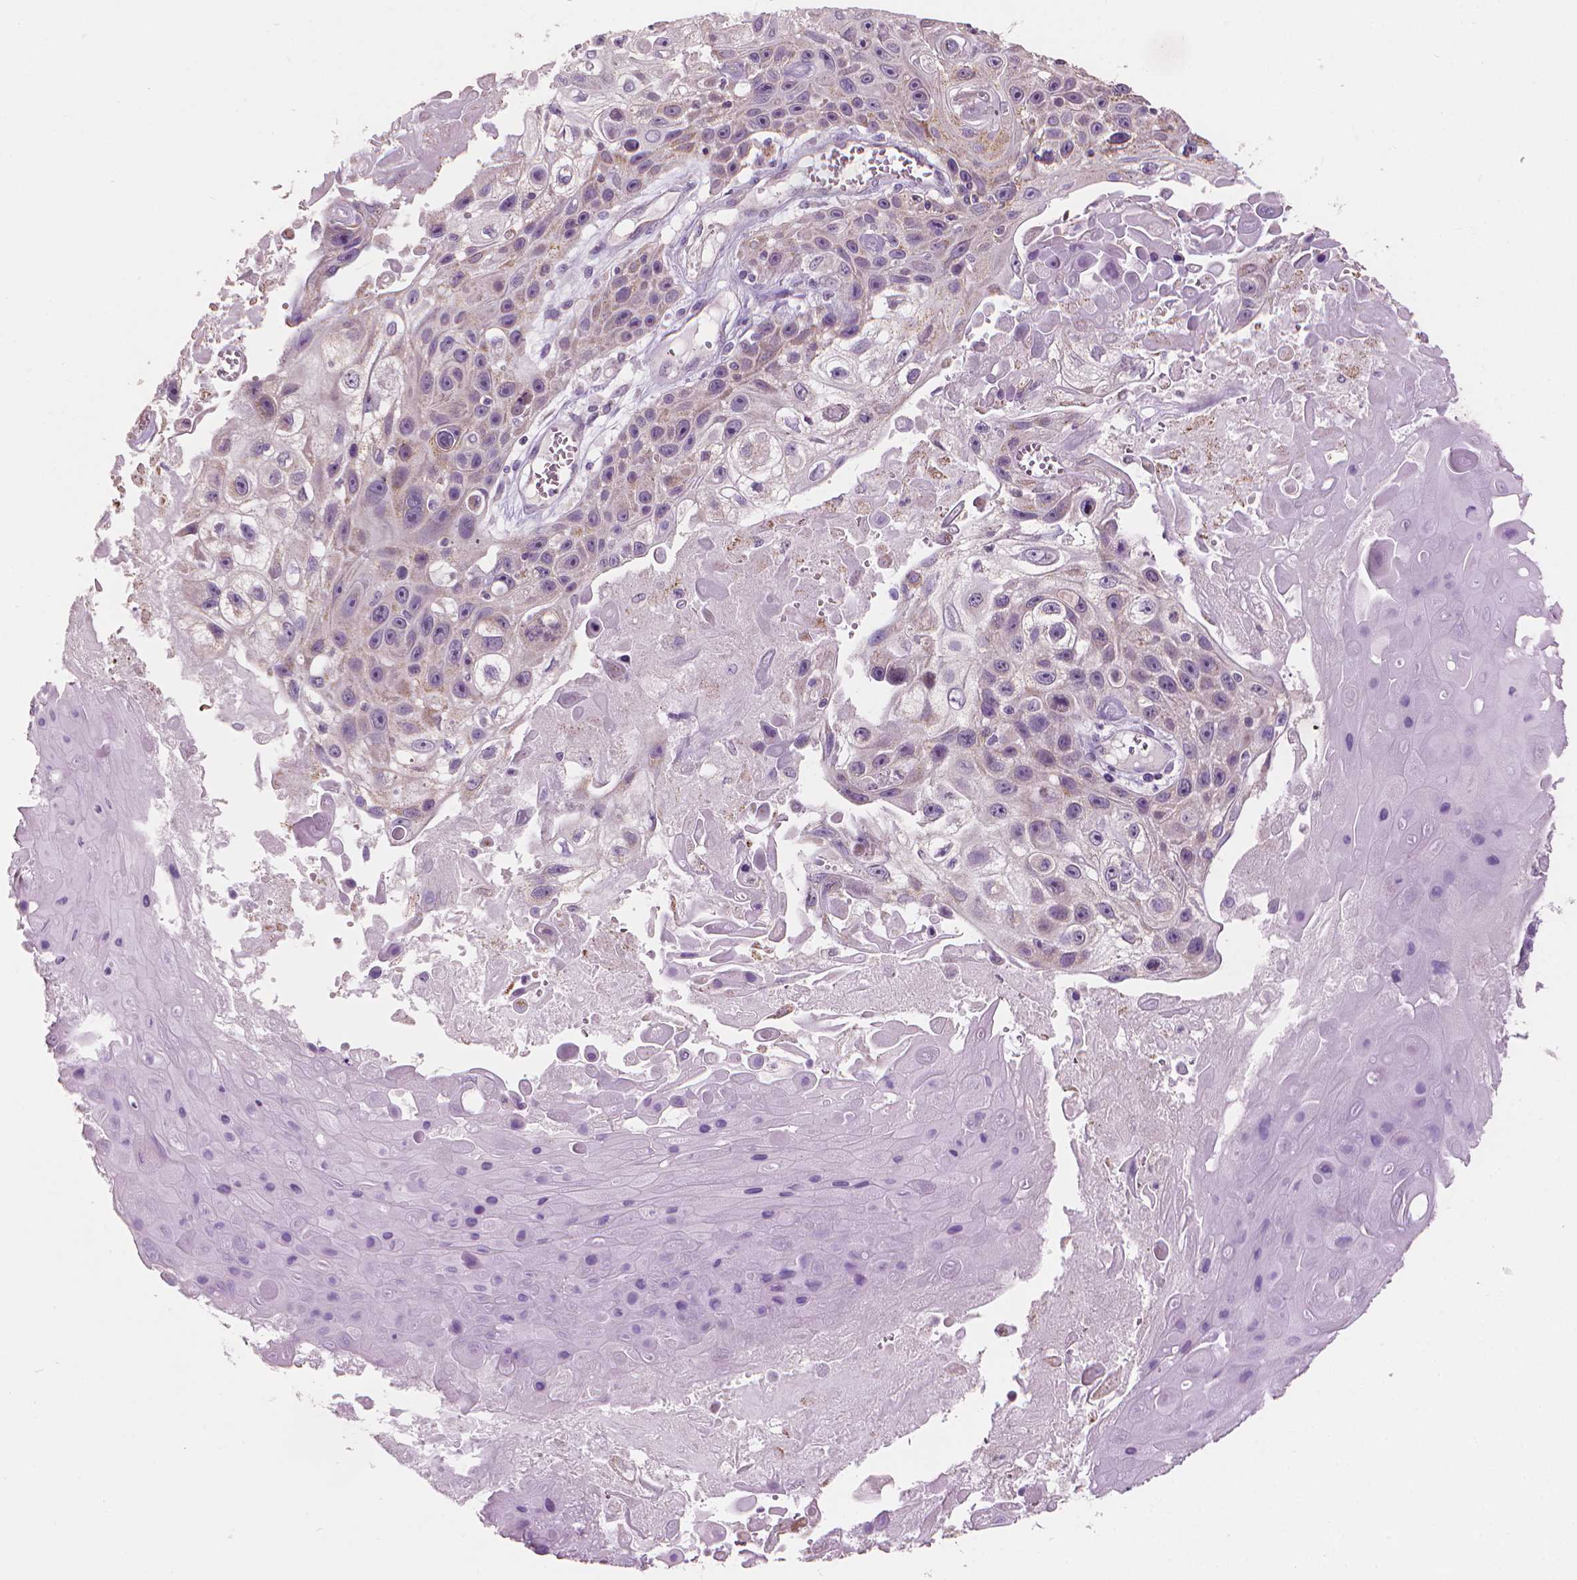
{"staining": {"intensity": "negative", "quantity": "none", "location": "none"}, "tissue": "skin cancer", "cell_type": "Tumor cells", "image_type": "cancer", "snomed": [{"axis": "morphology", "description": "Squamous cell carcinoma, NOS"}, {"axis": "topography", "description": "Skin"}], "caption": "This is an IHC histopathology image of human skin cancer (squamous cell carcinoma). There is no positivity in tumor cells.", "gene": "CFAP126", "patient": {"sex": "male", "age": 82}}